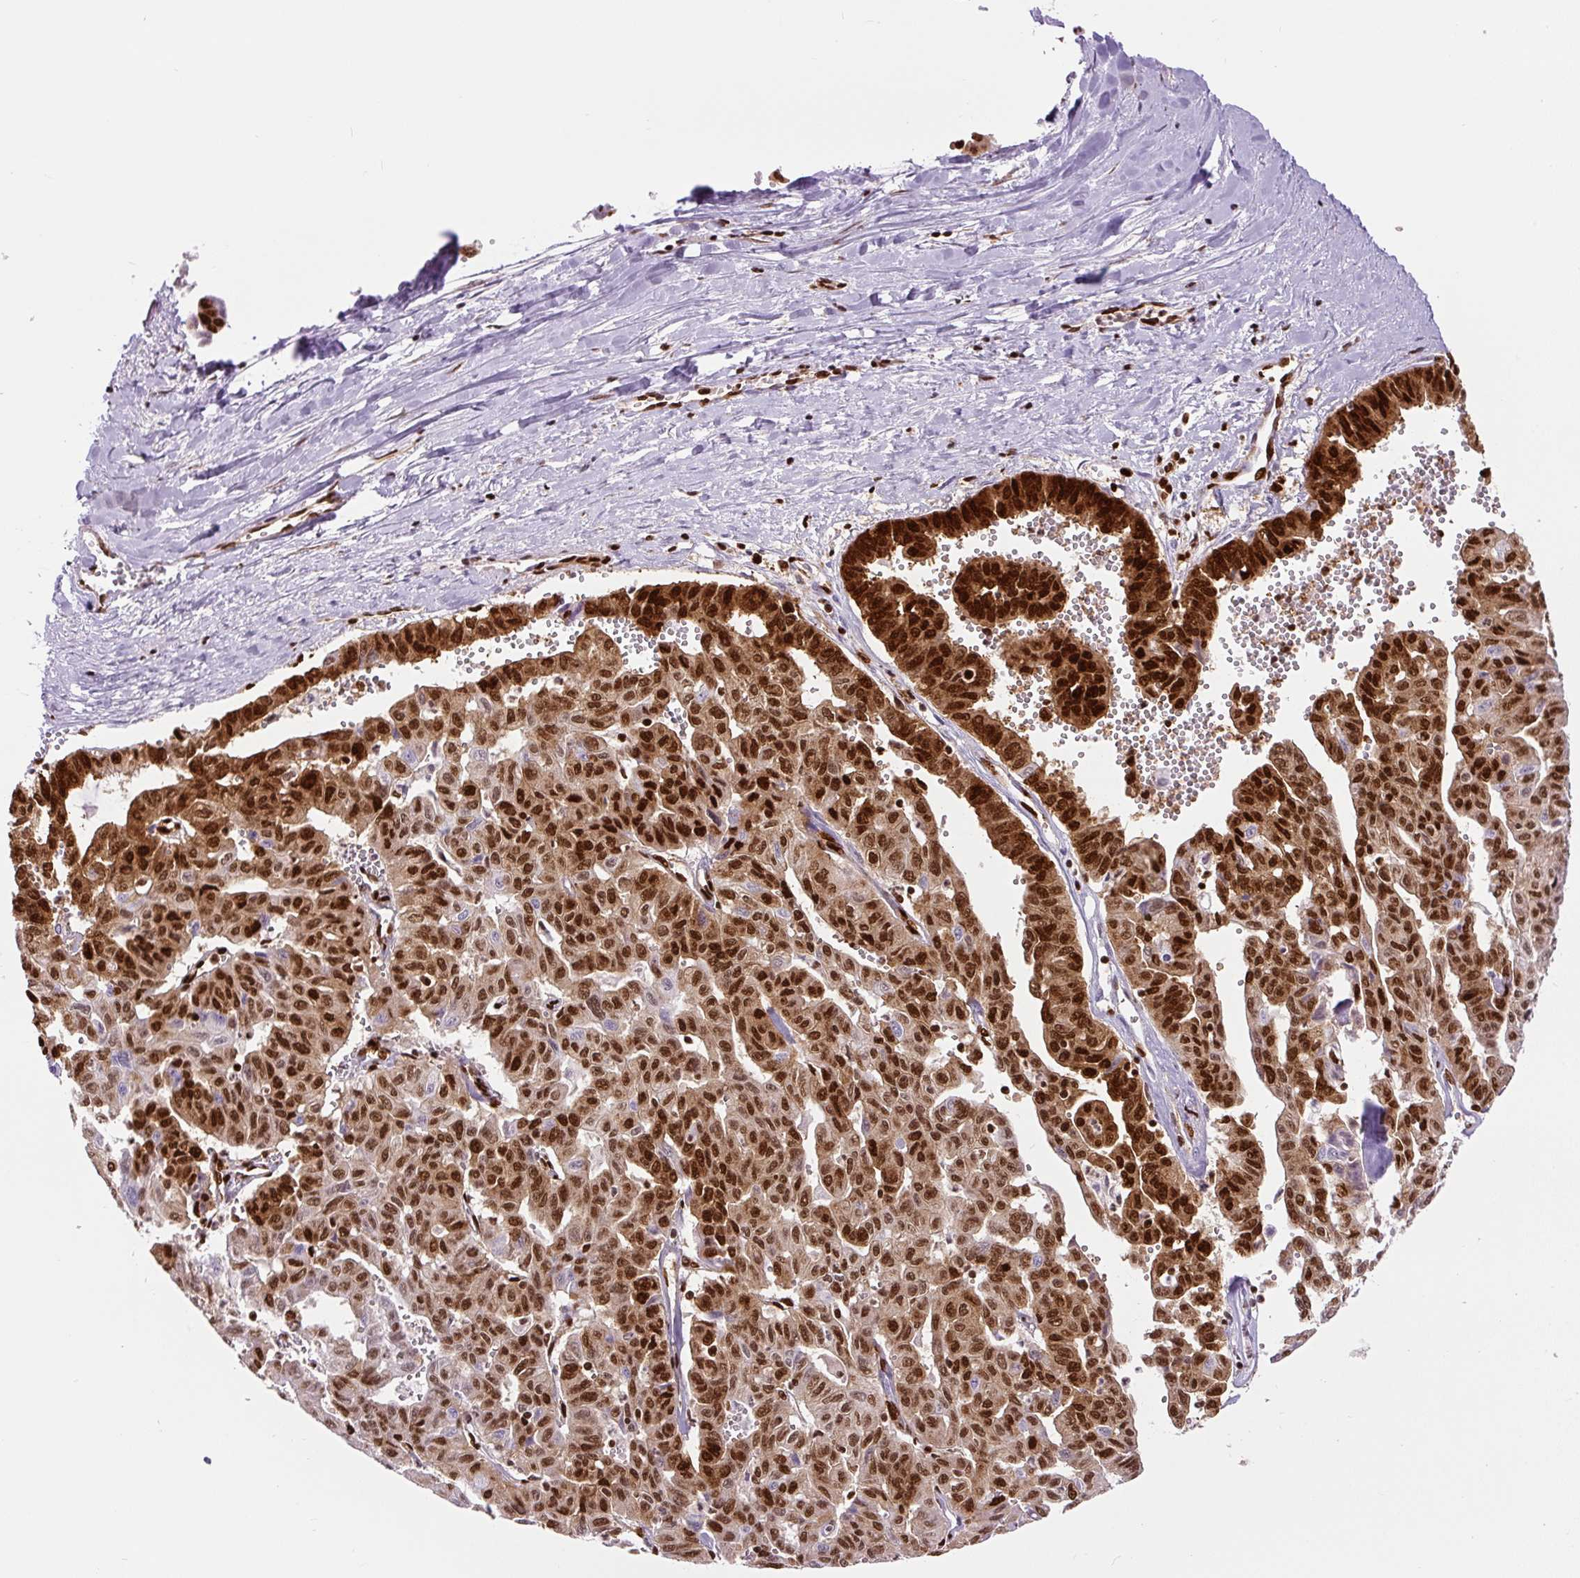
{"staining": {"intensity": "strong", "quantity": ">75%", "location": "nuclear"}, "tissue": "liver cancer", "cell_type": "Tumor cells", "image_type": "cancer", "snomed": [{"axis": "morphology", "description": "Cholangiocarcinoma"}, {"axis": "topography", "description": "Liver"}], "caption": "Liver cancer stained with IHC reveals strong nuclear positivity in approximately >75% of tumor cells. Nuclei are stained in blue.", "gene": "FUS", "patient": {"sex": "female", "age": 77}}